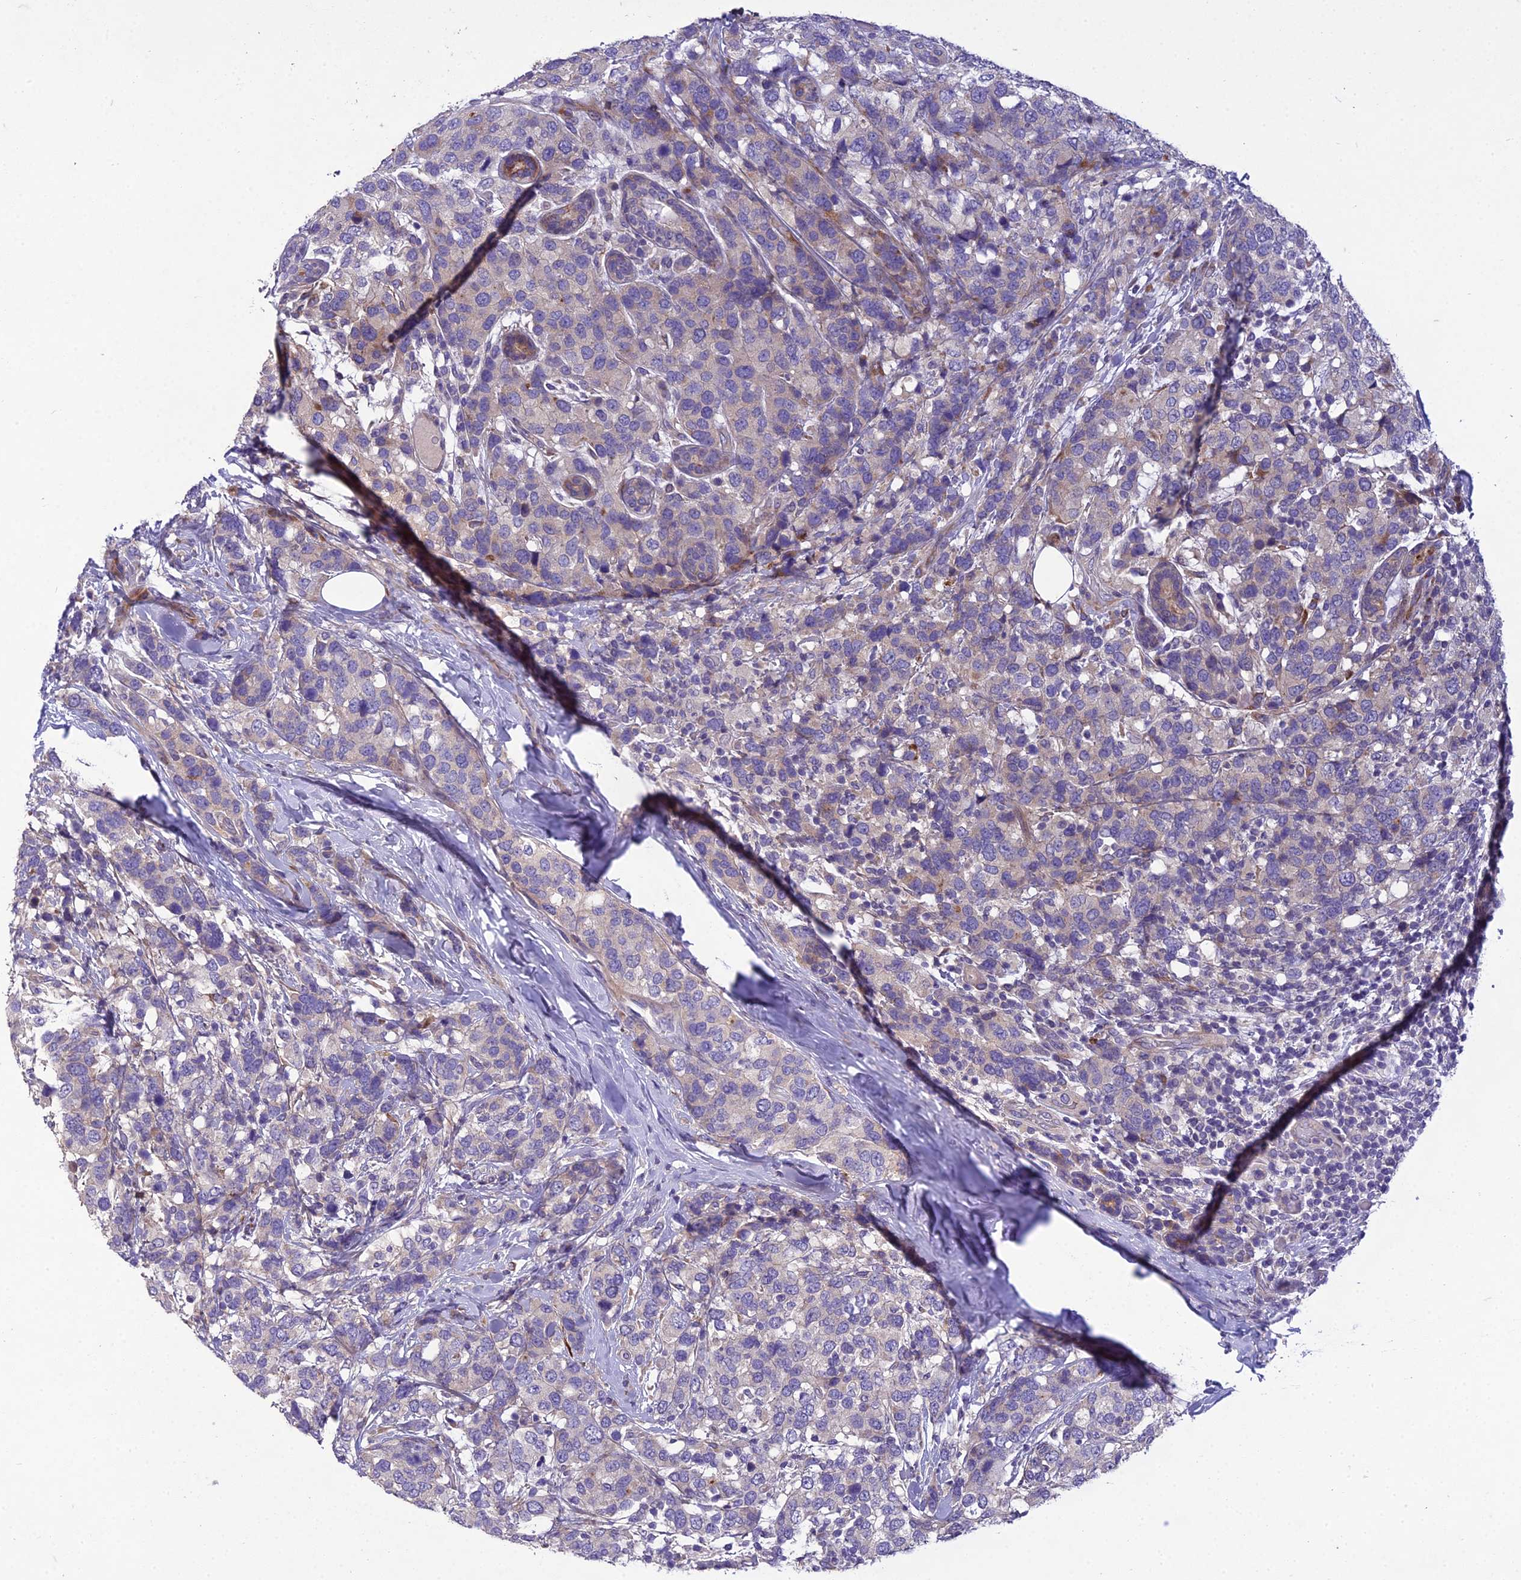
{"staining": {"intensity": "negative", "quantity": "none", "location": "none"}, "tissue": "breast cancer", "cell_type": "Tumor cells", "image_type": "cancer", "snomed": [{"axis": "morphology", "description": "Lobular carcinoma"}, {"axis": "topography", "description": "Breast"}], "caption": "Immunohistochemistry (IHC) histopathology image of neoplastic tissue: lobular carcinoma (breast) stained with DAB (3,3'-diaminobenzidine) displays no significant protein staining in tumor cells. (DAB (3,3'-diaminobenzidine) IHC with hematoxylin counter stain).", "gene": "ADIPOR2", "patient": {"sex": "female", "age": 59}}